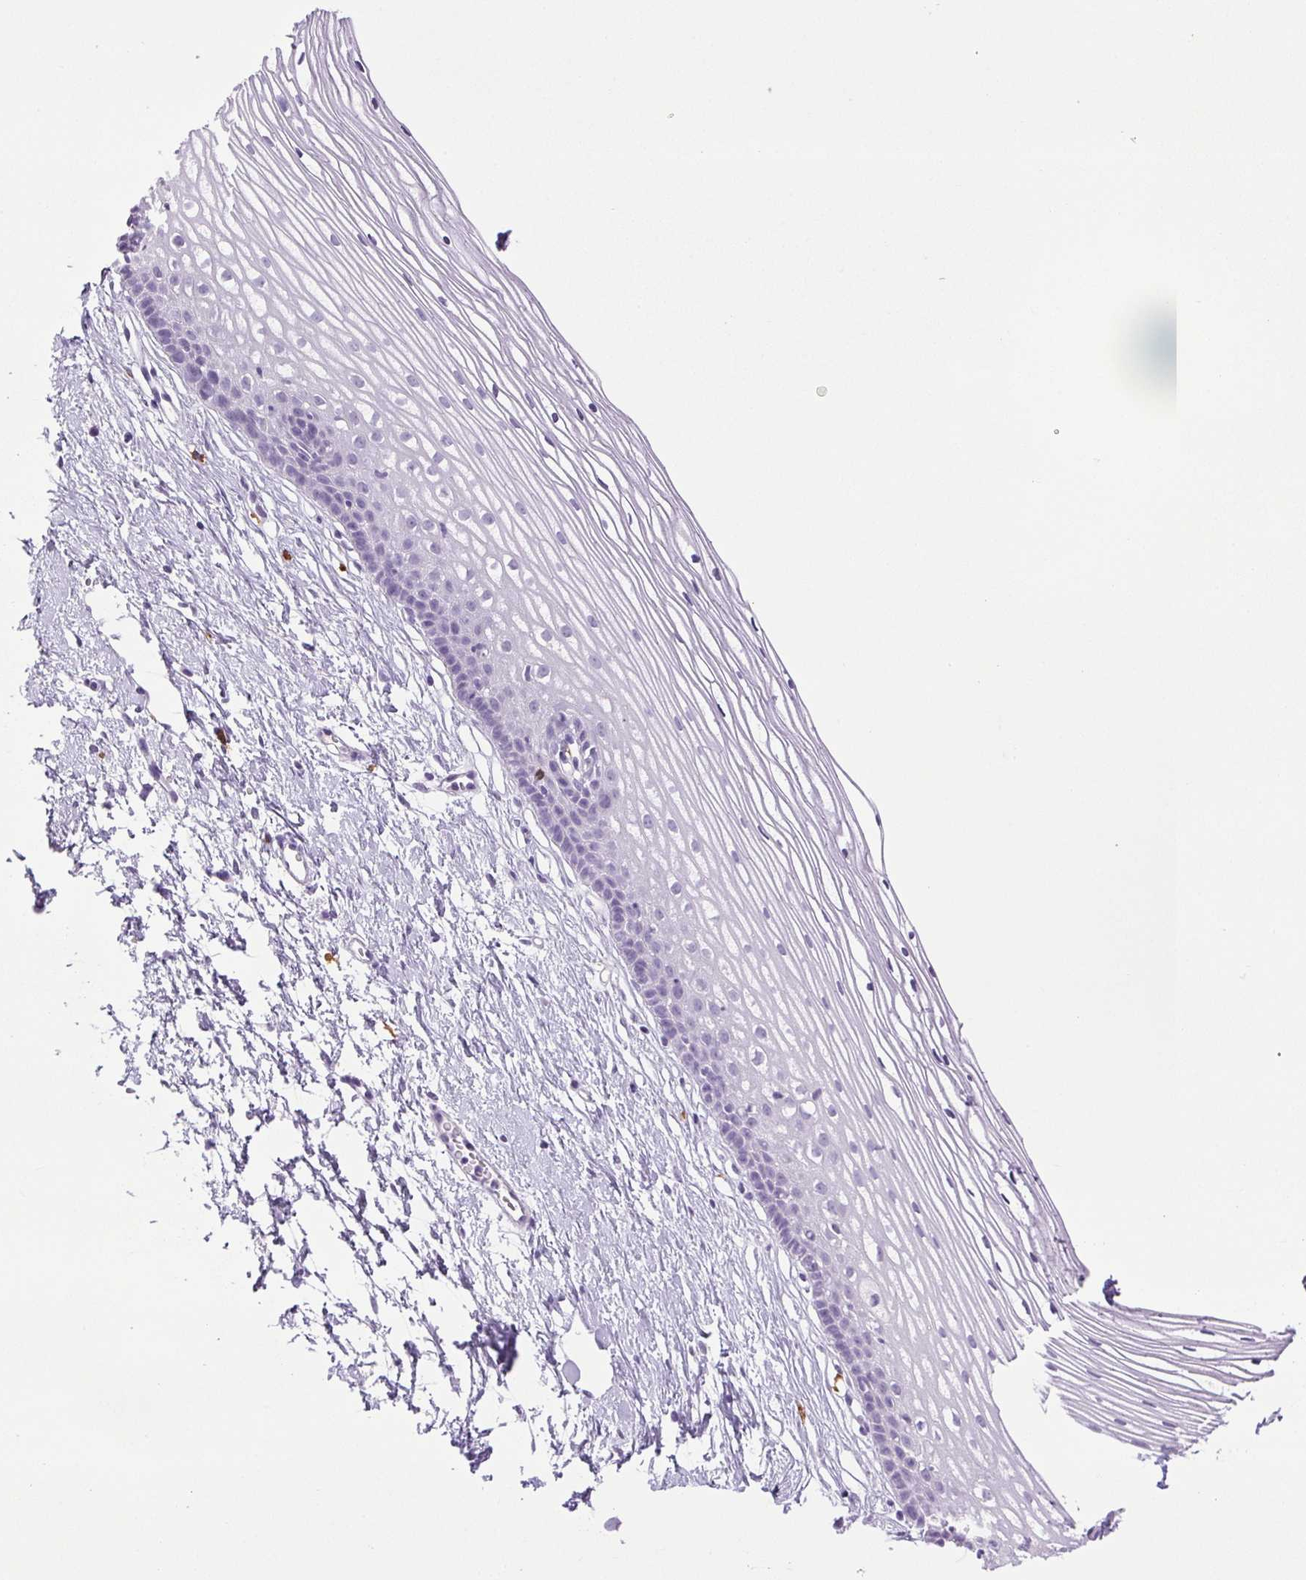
{"staining": {"intensity": "negative", "quantity": "none", "location": "none"}, "tissue": "cervix", "cell_type": "Glandular cells", "image_type": "normal", "snomed": [{"axis": "morphology", "description": "Normal tissue, NOS"}, {"axis": "topography", "description": "Cervix"}], "caption": "Immunohistochemical staining of benign cervix shows no significant positivity in glandular cells.", "gene": "PAPPA2", "patient": {"sex": "female", "age": 40}}